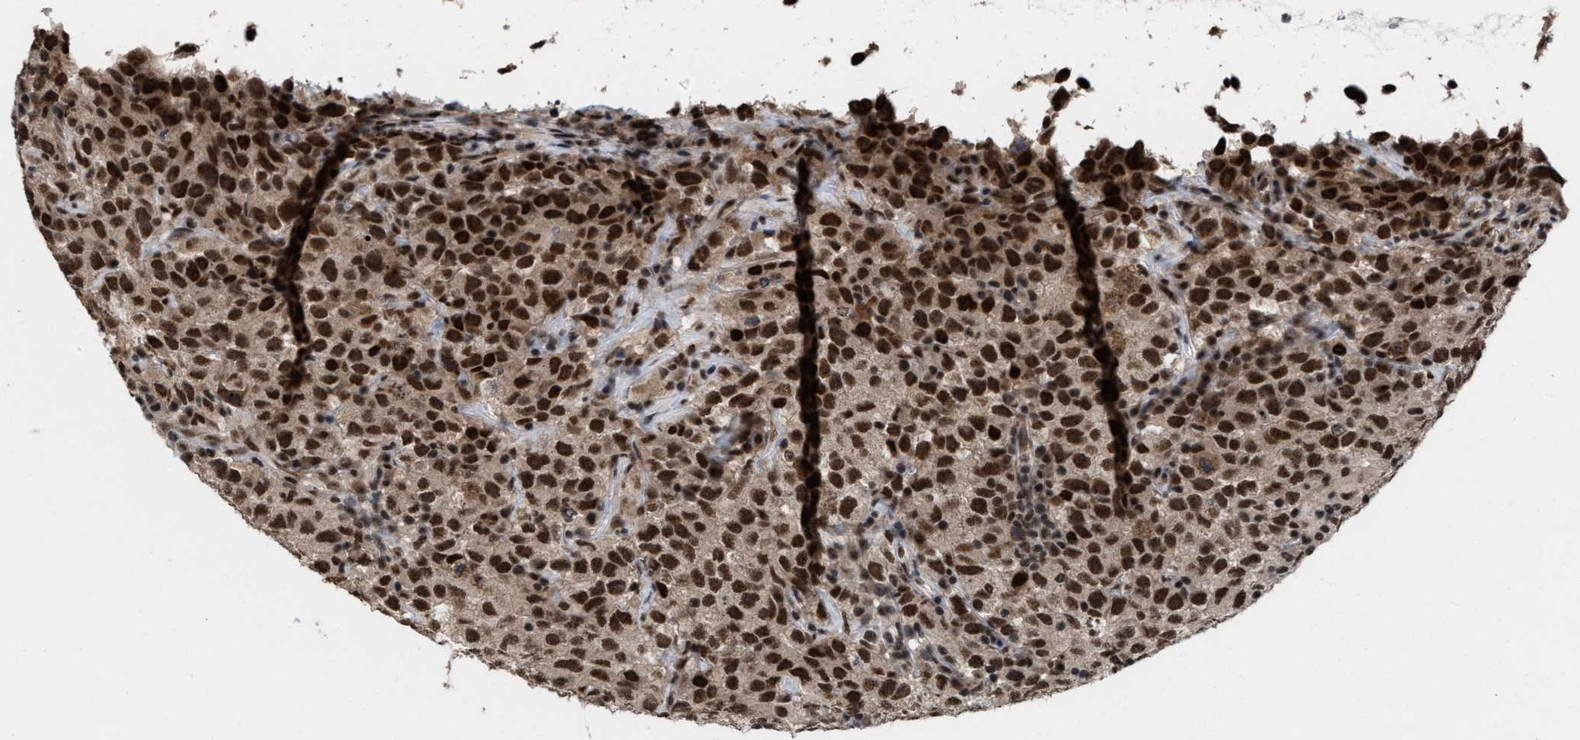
{"staining": {"intensity": "strong", "quantity": ">75%", "location": "cytoplasmic/membranous,nuclear"}, "tissue": "testis cancer", "cell_type": "Tumor cells", "image_type": "cancer", "snomed": [{"axis": "morphology", "description": "Seminoma, NOS"}, {"axis": "topography", "description": "Testis"}], "caption": "Protein expression analysis of human testis seminoma reveals strong cytoplasmic/membranous and nuclear positivity in about >75% of tumor cells. (IHC, brightfield microscopy, high magnification).", "gene": "PRPF4", "patient": {"sex": "male", "age": 22}}